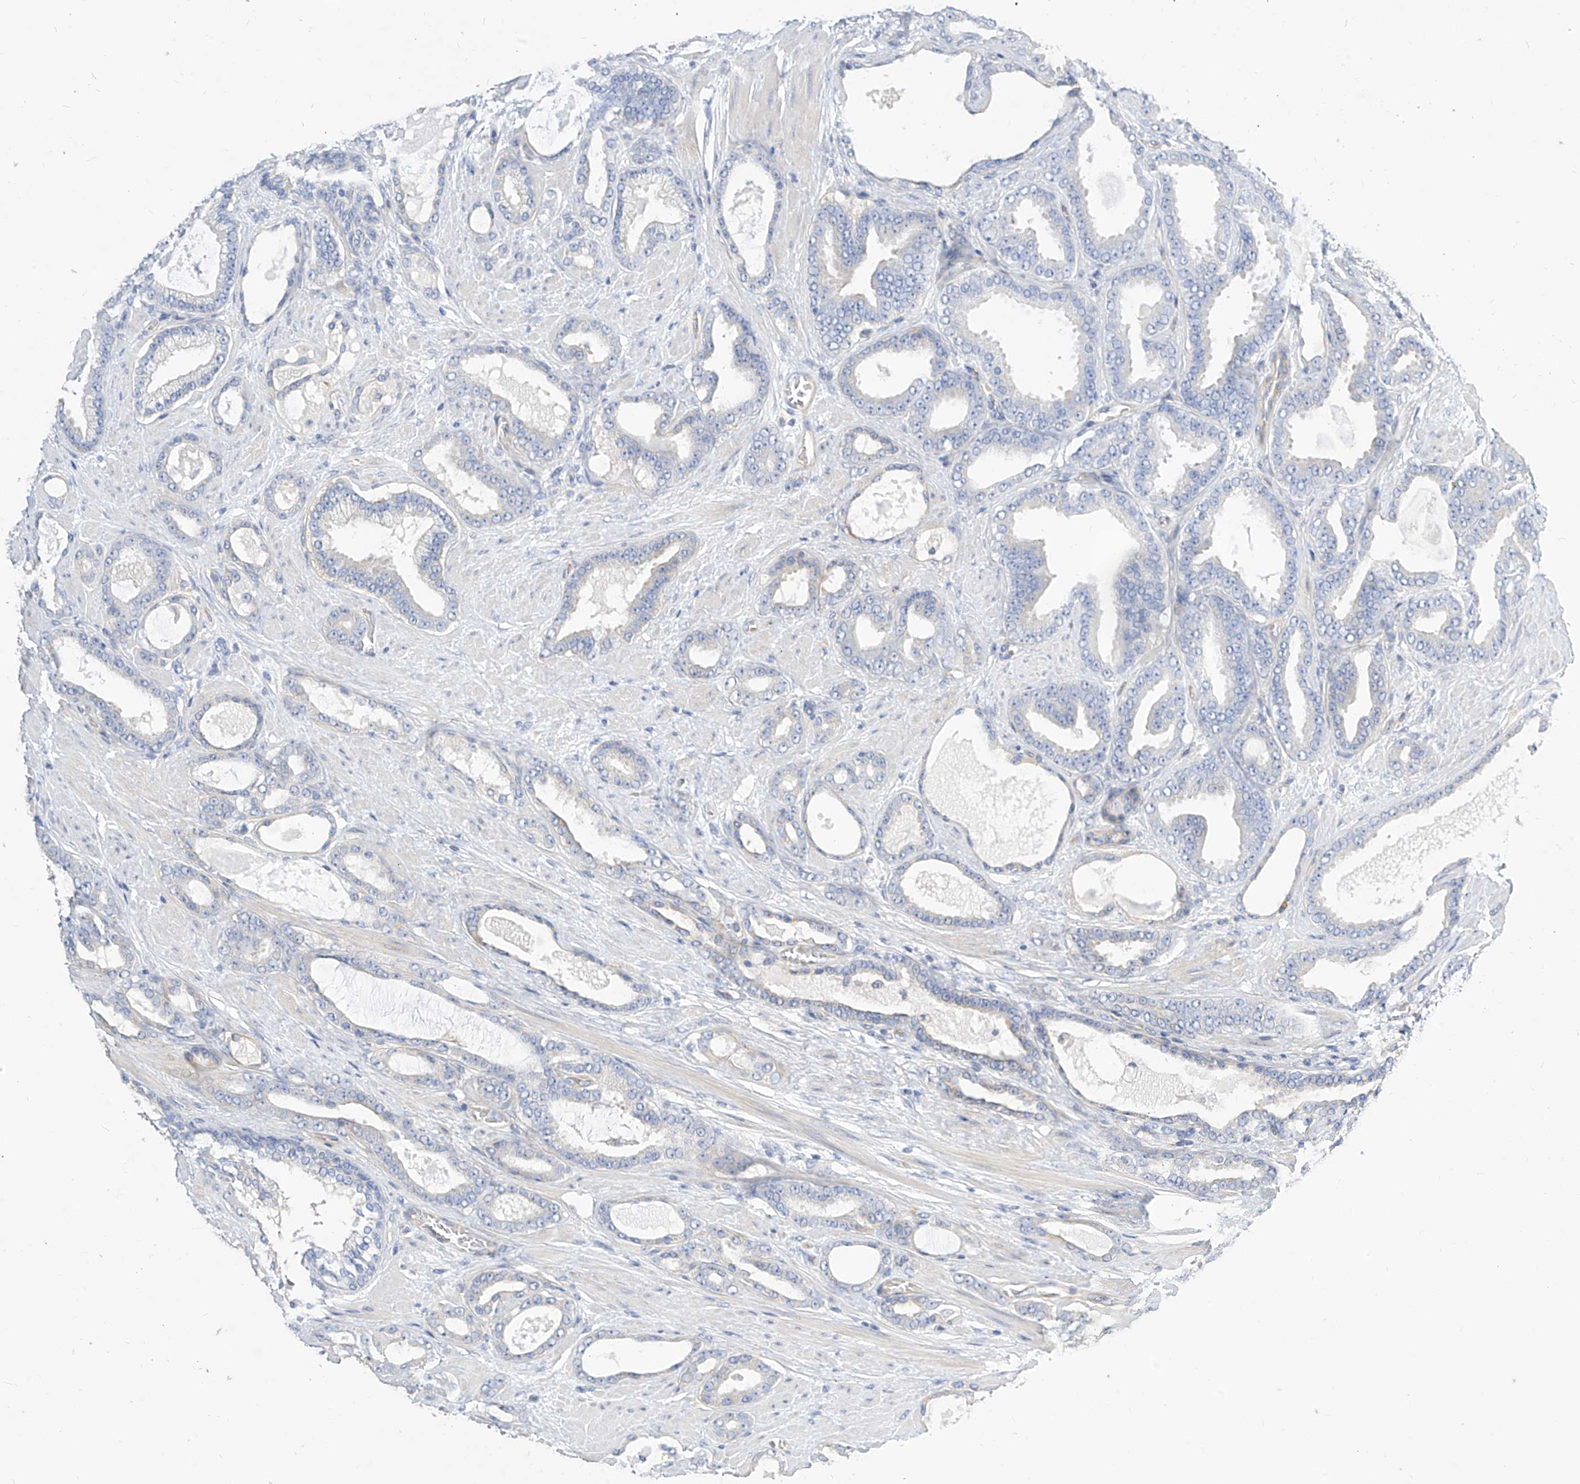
{"staining": {"intensity": "negative", "quantity": "none", "location": "none"}, "tissue": "prostate cancer", "cell_type": "Tumor cells", "image_type": "cancer", "snomed": [{"axis": "morphology", "description": "Adenocarcinoma, High grade"}, {"axis": "topography", "description": "Prostate"}], "caption": "The immunohistochemistry (IHC) photomicrograph has no significant expression in tumor cells of prostate adenocarcinoma (high-grade) tissue.", "gene": "SCGB2A1", "patient": {"sex": "male", "age": 60}}